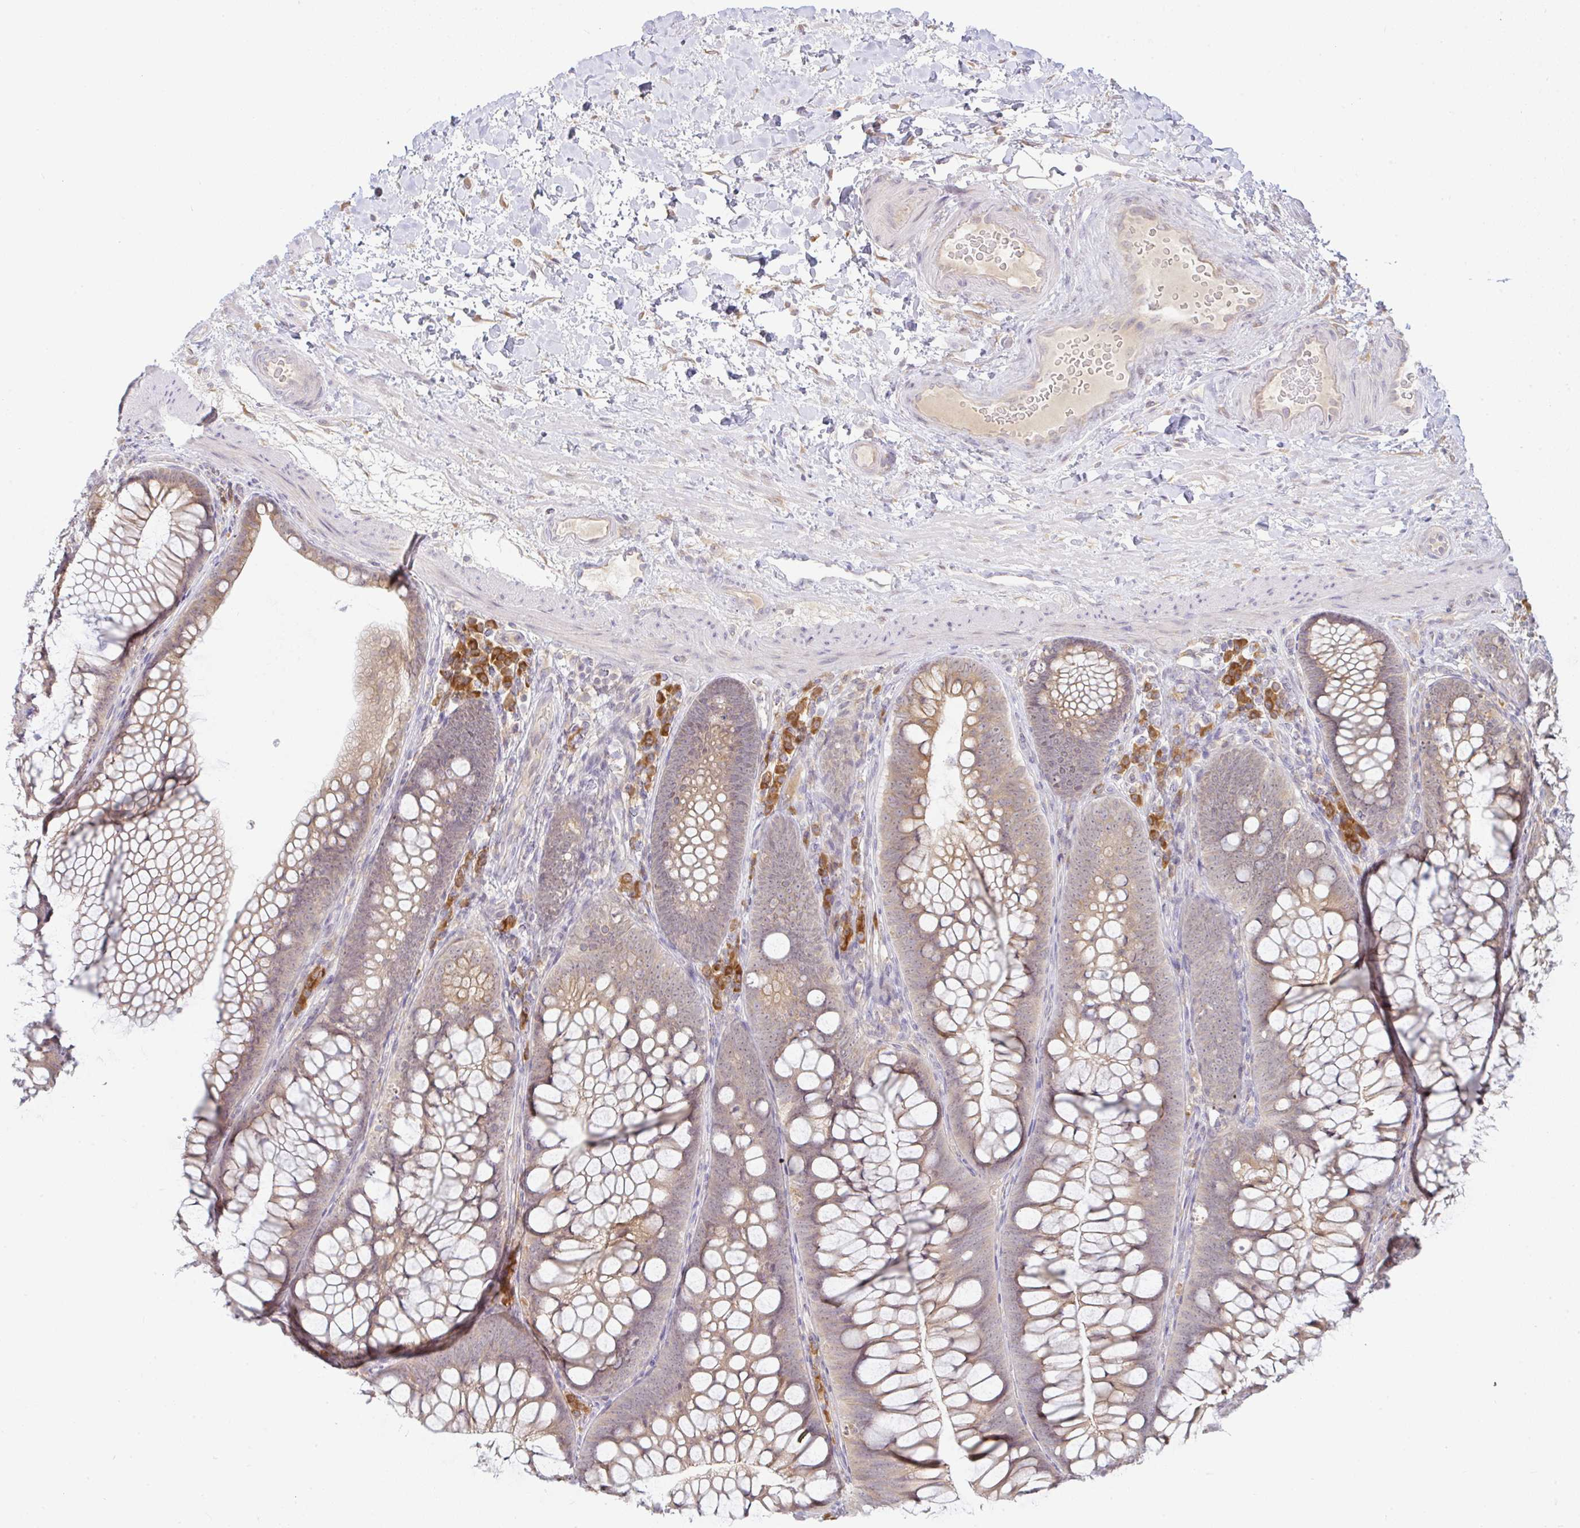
{"staining": {"intensity": "weak", "quantity": "<25%", "location": "cytoplasmic/membranous"}, "tissue": "colon", "cell_type": "Endothelial cells", "image_type": "normal", "snomed": [{"axis": "morphology", "description": "Normal tissue, NOS"}, {"axis": "morphology", "description": "Adenoma, NOS"}, {"axis": "topography", "description": "Soft tissue"}, {"axis": "topography", "description": "Colon"}], "caption": "DAB immunohistochemical staining of normal colon demonstrates no significant positivity in endothelial cells.", "gene": "DERL2", "patient": {"sex": "male", "age": 47}}